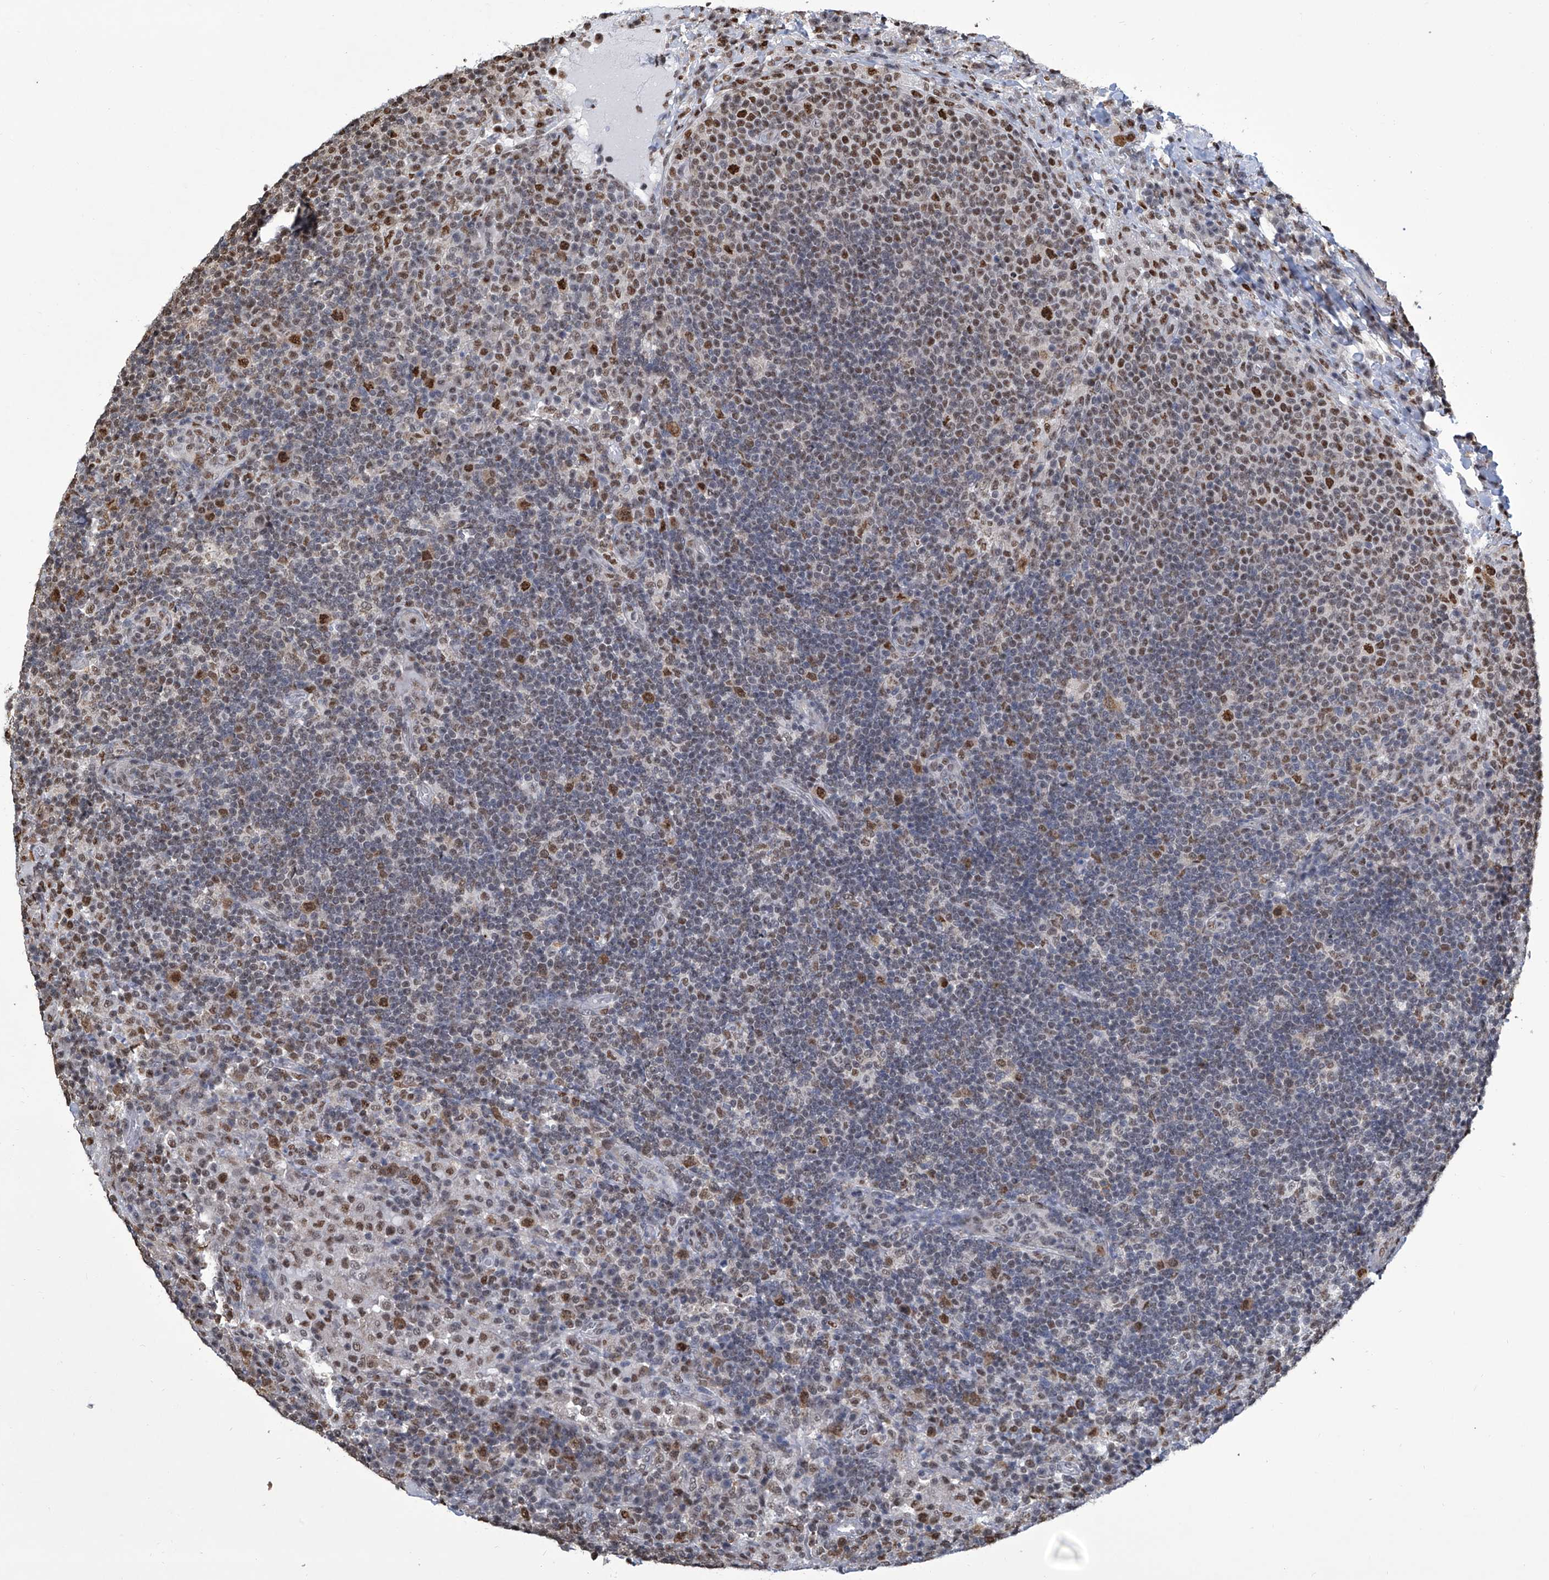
{"staining": {"intensity": "moderate", "quantity": "<25%", "location": "nuclear"}, "tissue": "lymph node", "cell_type": "Germinal center cells", "image_type": "normal", "snomed": [{"axis": "morphology", "description": "Normal tissue, NOS"}, {"axis": "topography", "description": "Lymph node"}], "caption": "Germinal center cells demonstrate low levels of moderate nuclear expression in about <25% of cells in unremarkable lymph node. Using DAB (brown) and hematoxylin (blue) stains, captured at high magnification using brightfield microscopy.", "gene": "SREBF2", "patient": {"sex": "female", "age": 53}}